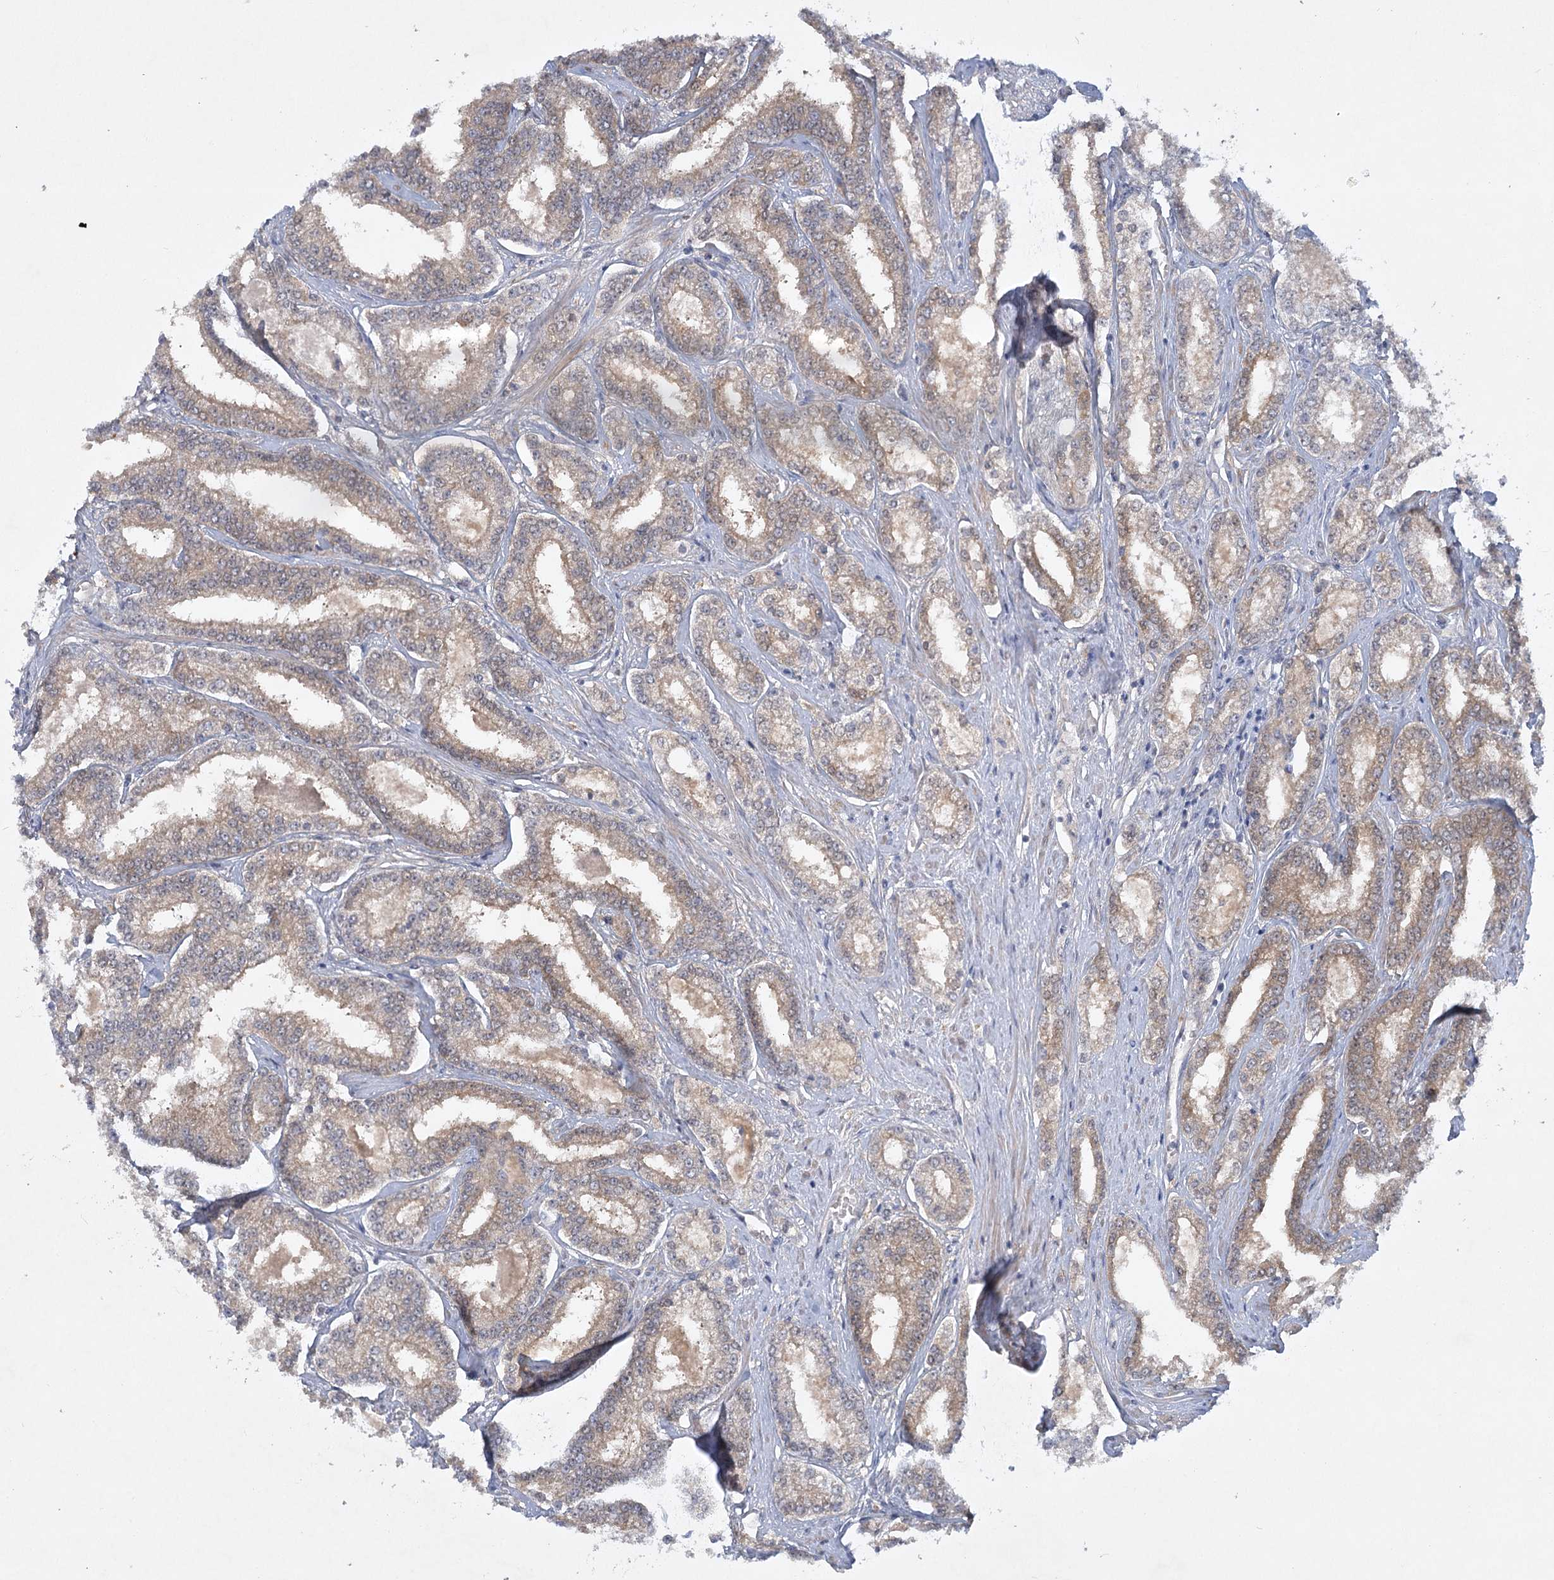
{"staining": {"intensity": "weak", "quantity": ">75%", "location": "cytoplasmic/membranous"}, "tissue": "prostate cancer", "cell_type": "Tumor cells", "image_type": "cancer", "snomed": [{"axis": "morphology", "description": "Normal tissue, NOS"}, {"axis": "morphology", "description": "Adenocarcinoma, High grade"}, {"axis": "topography", "description": "Prostate"}], "caption": "Prostate cancer tissue shows weak cytoplasmic/membranous positivity in approximately >75% of tumor cells", "gene": "AAMDC", "patient": {"sex": "male", "age": 83}}